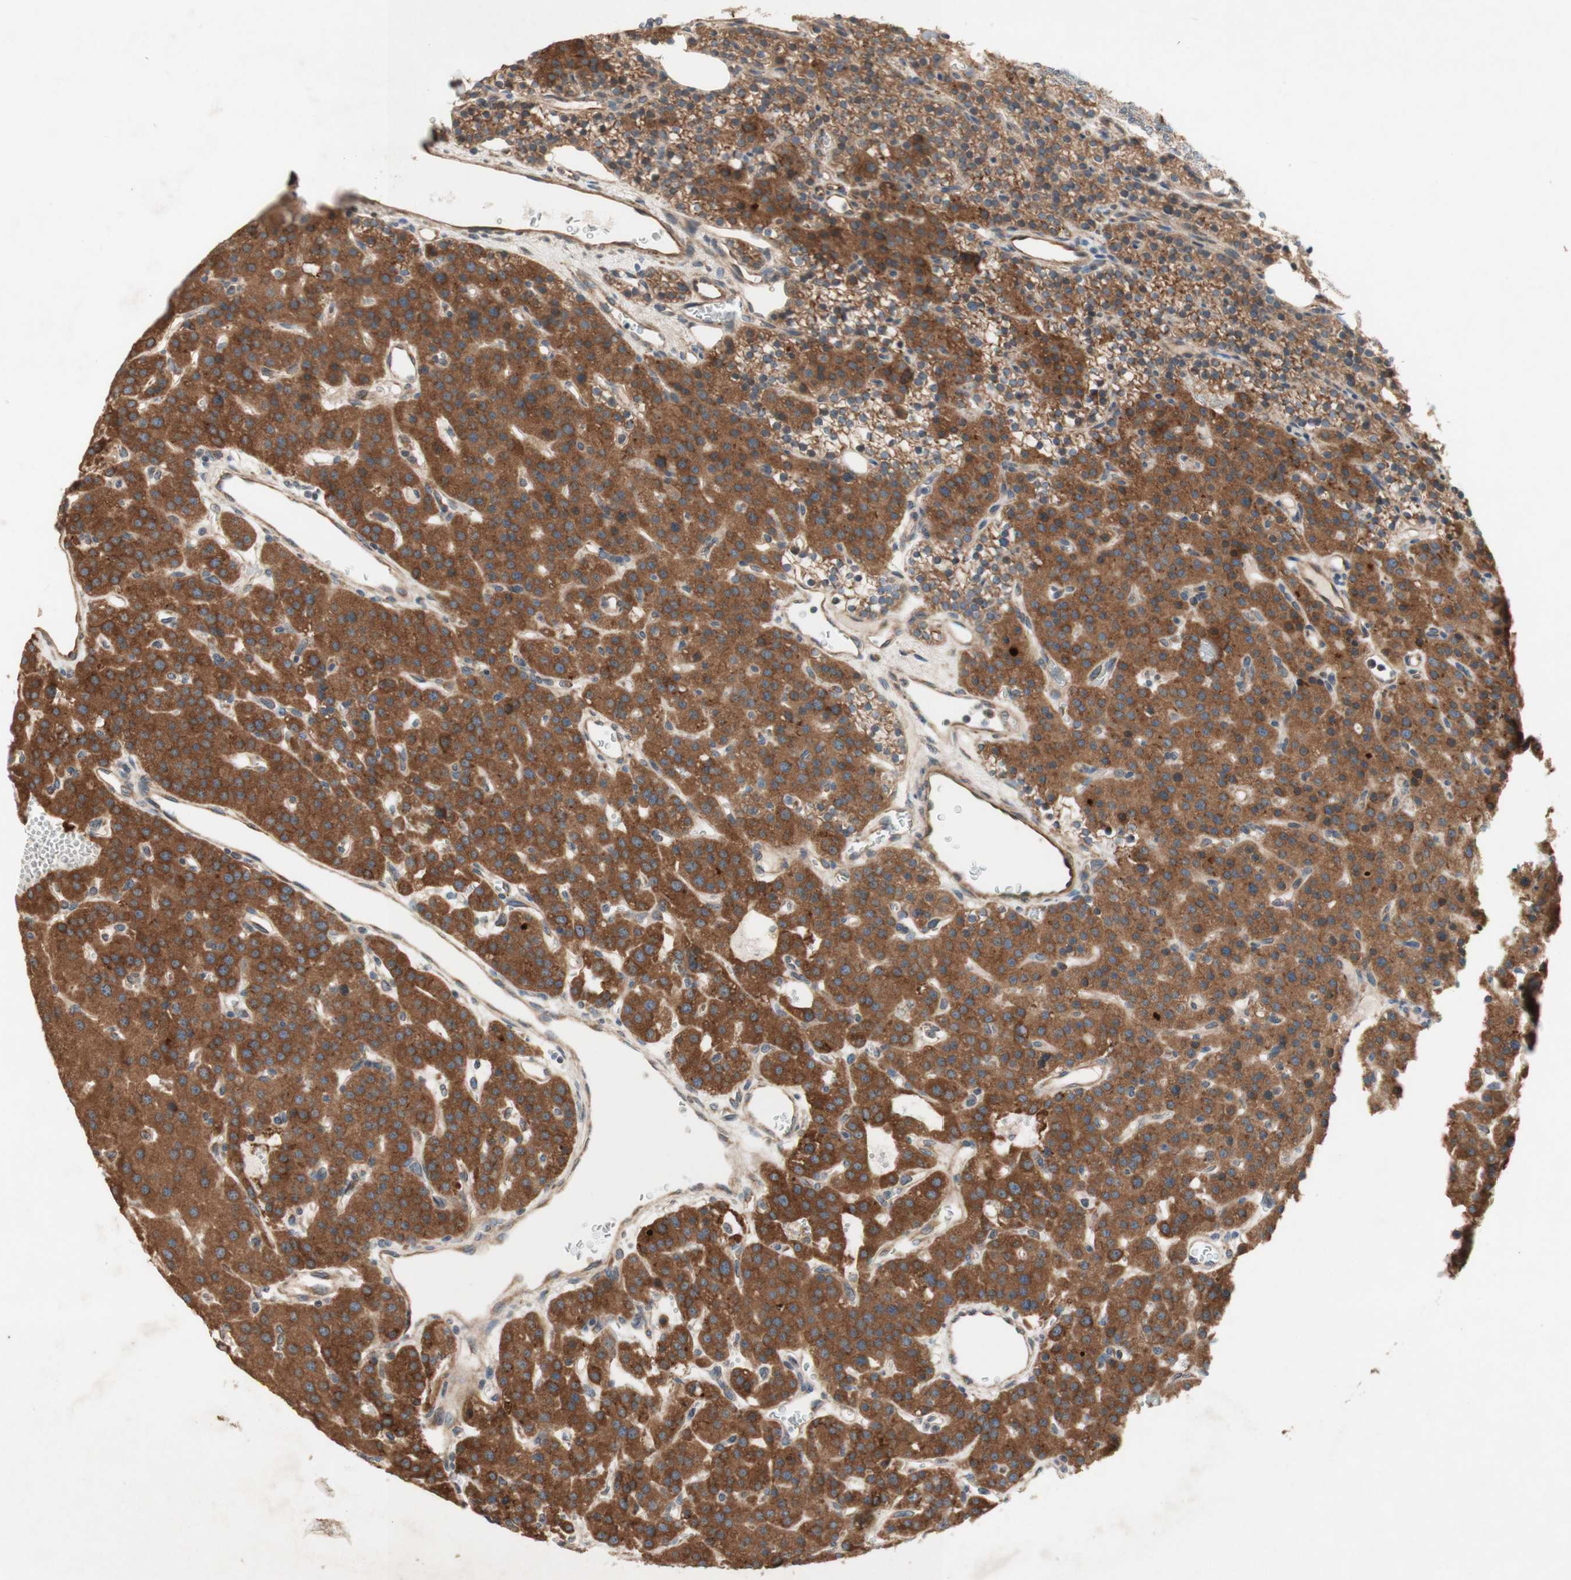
{"staining": {"intensity": "moderate", "quantity": ">75%", "location": "cytoplasmic/membranous"}, "tissue": "parathyroid gland", "cell_type": "Glandular cells", "image_type": "normal", "snomed": [{"axis": "morphology", "description": "Normal tissue, NOS"}, {"axis": "morphology", "description": "Adenoma, NOS"}, {"axis": "topography", "description": "Parathyroid gland"}], "caption": "This histopathology image demonstrates normal parathyroid gland stained with IHC to label a protein in brown. The cytoplasmic/membranous of glandular cells show moderate positivity for the protein. Nuclei are counter-stained blue.", "gene": "SOCS2", "patient": {"sex": "female", "age": 81}}